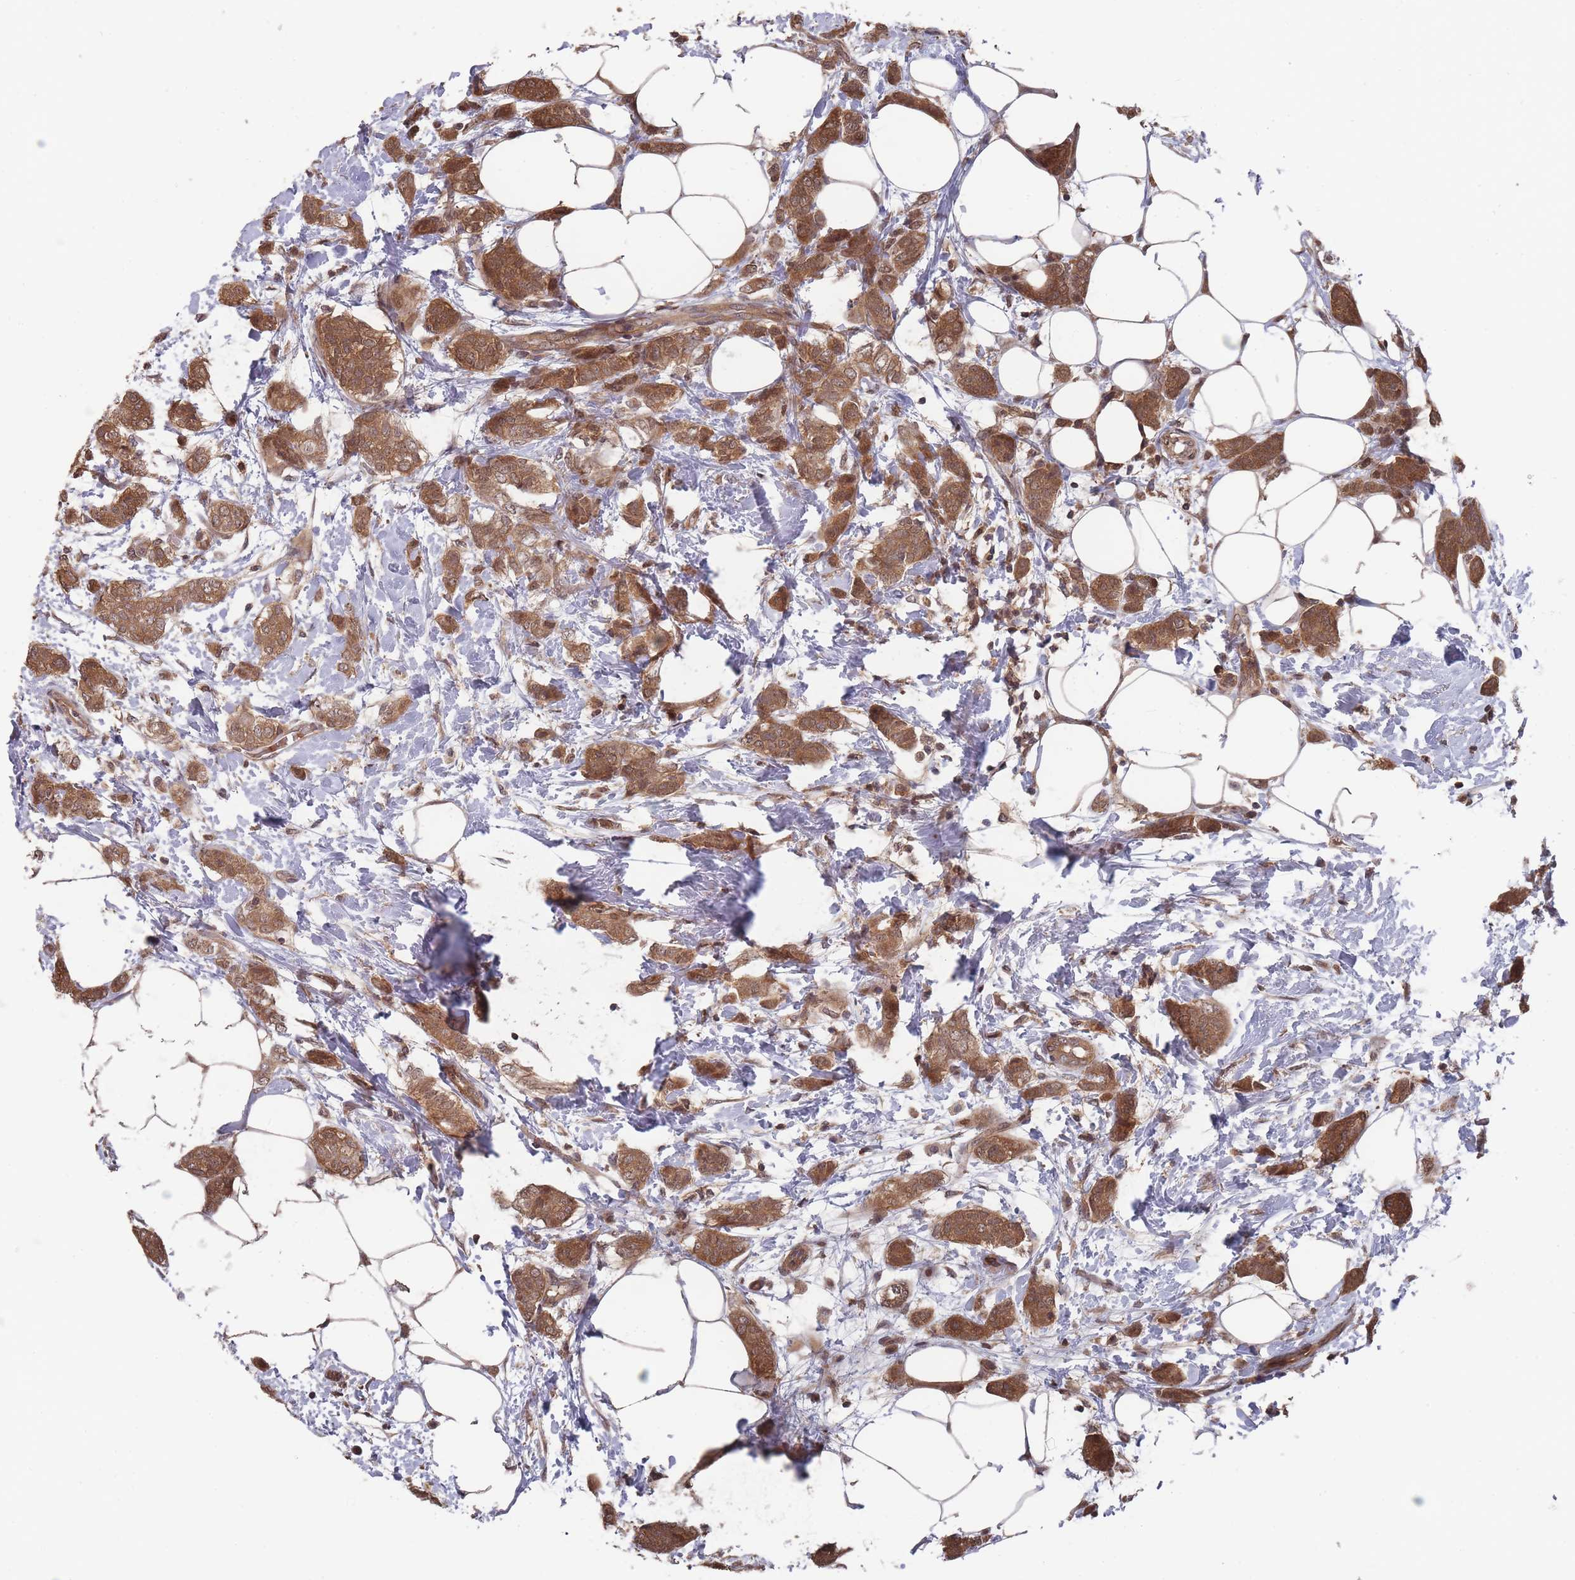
{"staining": {"intensity": "strong", "quantity": ">75%", "location": "cytoplasmic/membranous"}, "tissue": "breast cancer", "cell_type": "Tumor cells", "image_type": "cancer", "snomed": [{"axis": "morphology", "description": "Duct carcinoma"}, {"axis": "topography", "description": "Breast"}], "caption": "Human invasive ductal carcinoma (breast) stained with a protein marker exhibits strong staining in tumor cells.", "gene": "SF3B1", "patient": {"sex": "female", "age": 72}}